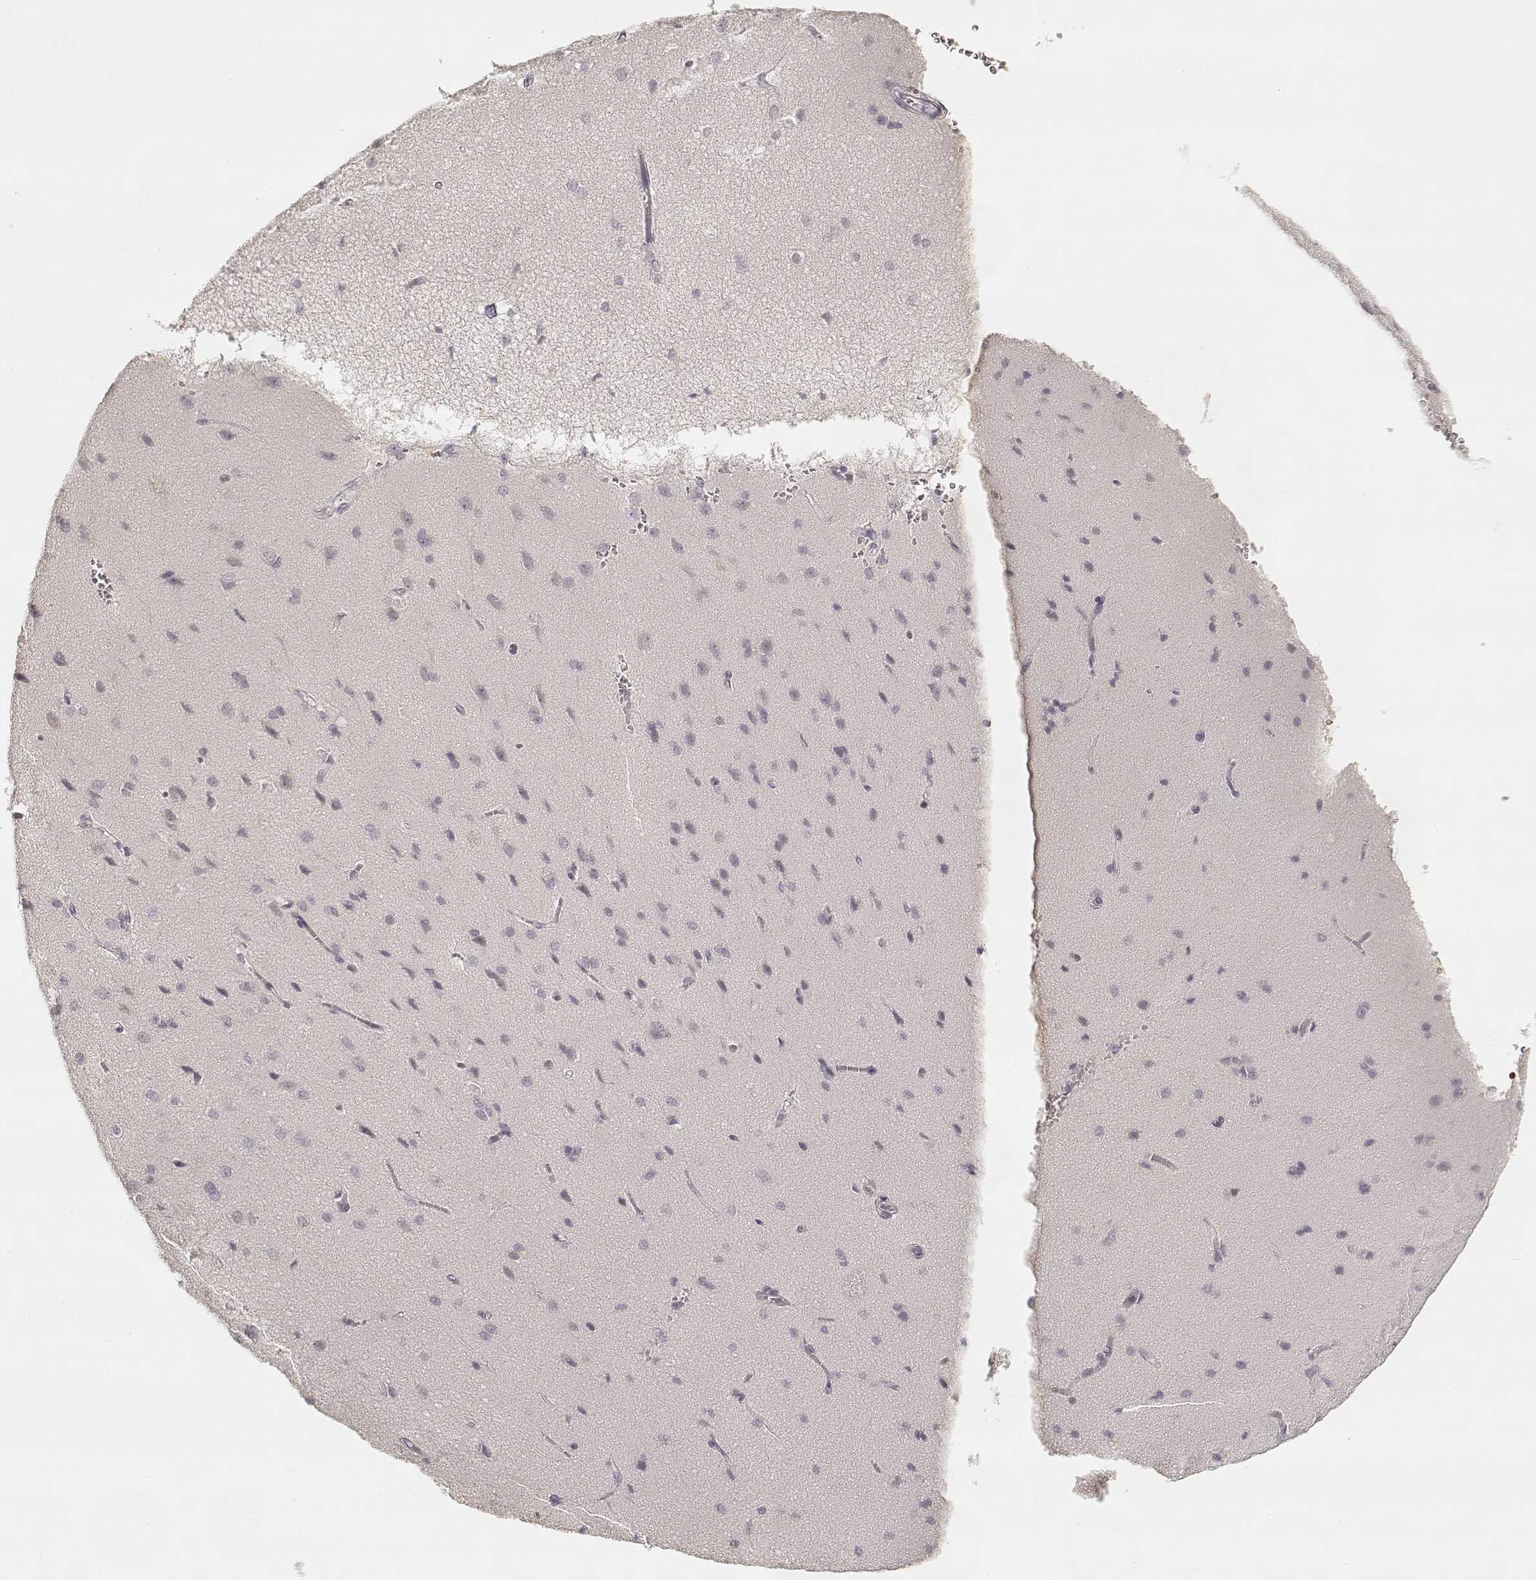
{"staining": {"intensity": "negative", "quantity": "none", "location": "none"}, "tissue": "cerebral cortex", "cell_type": "Endothelial cells", "image_type": "normal", "snomed": [{"axis": "morphology", "description": "Normal tissue, NOS"}, {"axis": "topography", "description": "Cerebral cortex"}], "caption": "A high-resolution histopathology image shows immunohistochemistry (IHC) staining of benign cerebral cortex, which shows no significant expression in endothelial cells.", "gene": "LAMC2", "patient": {"sex": "male", "age": 37}}